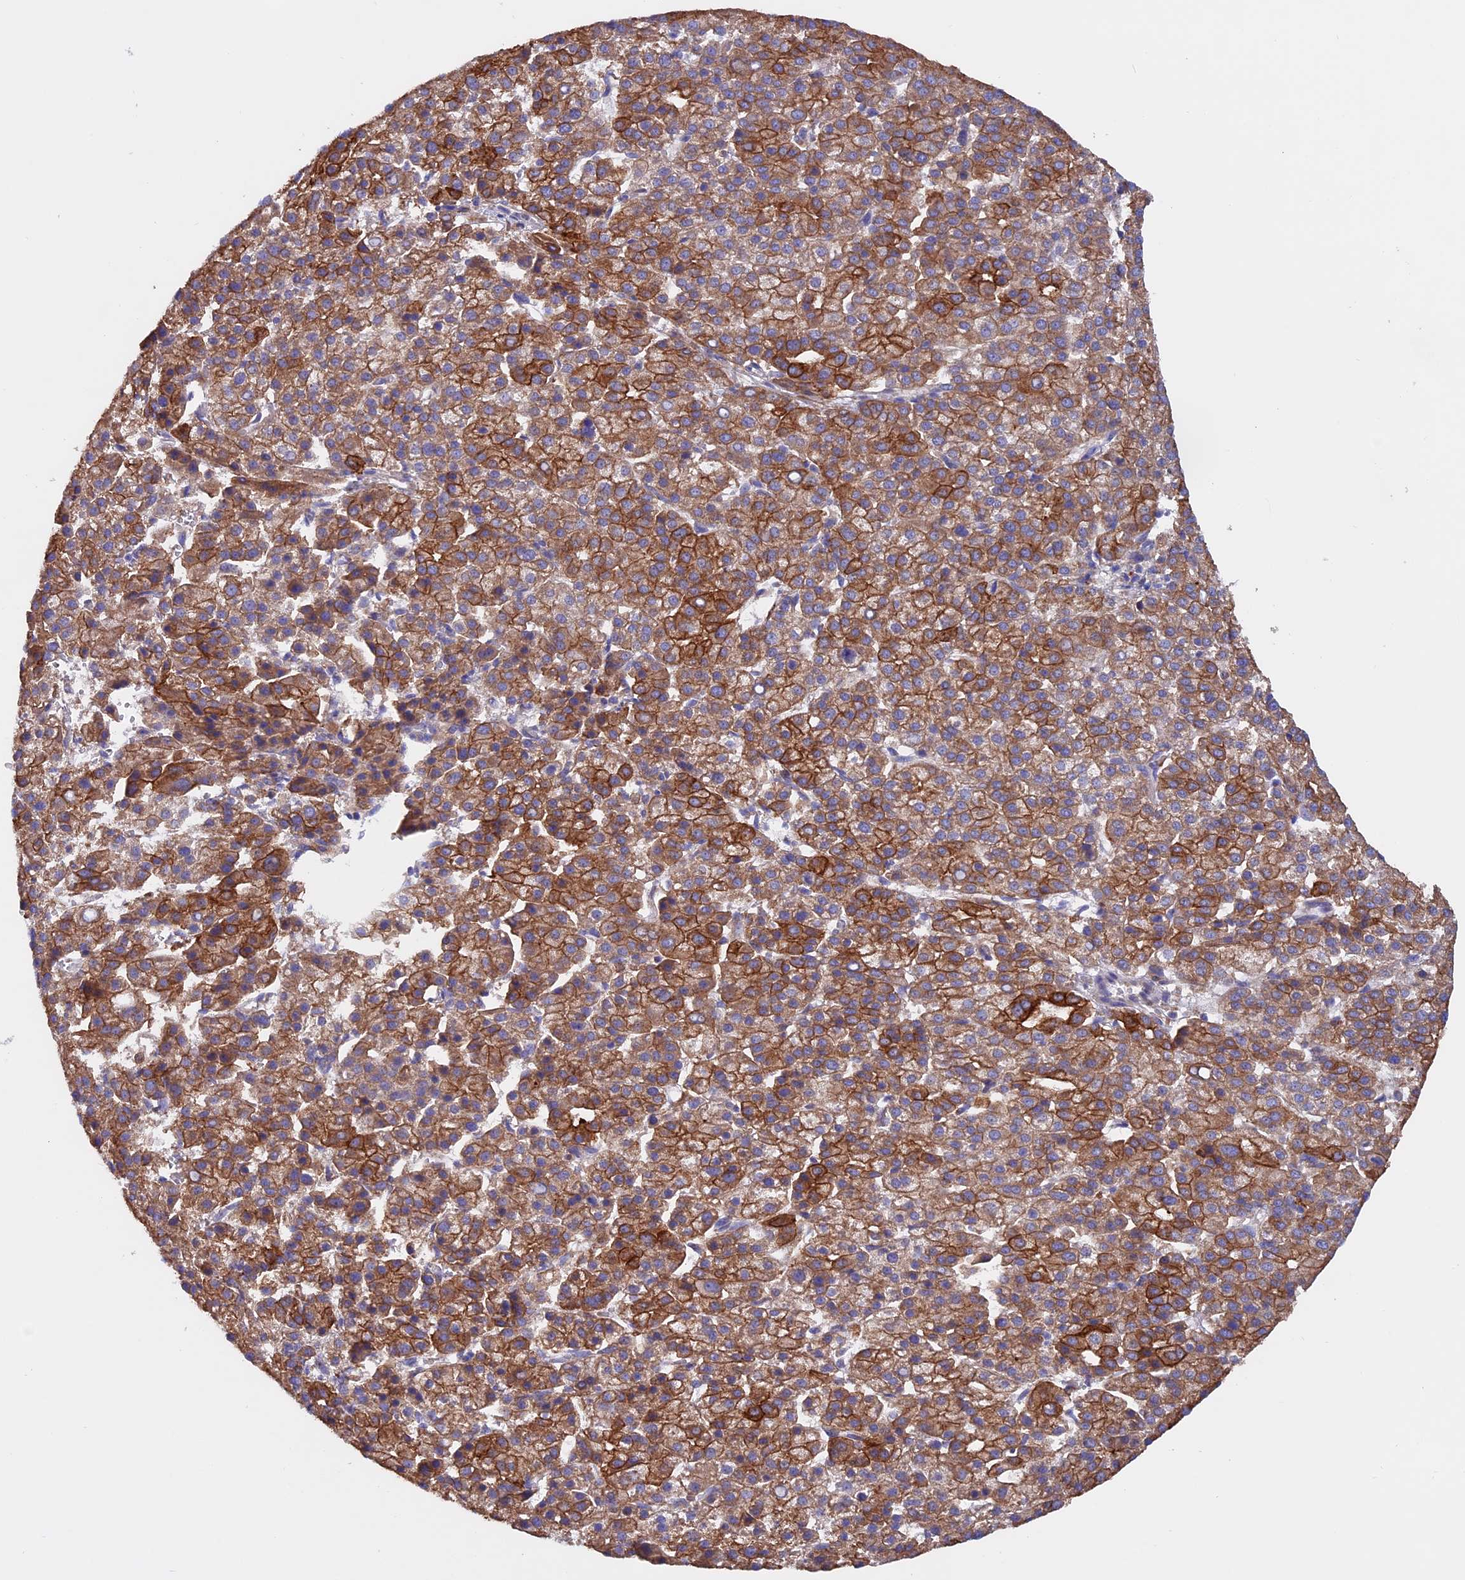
{"staining": {"intensity": "moderate", "quantity": ">75%", "location": "cytoplasmic/membranous"}, "tissue": "liver cancer", "cell_type": "Tumor cells", "image_type": "cancer", "snomed": [{"axis": "morphology", "description": "Carcinoma, Hepatocellular, NOS"}, {"axis": "topography", "description": "Liver"}], "caption": "A high-resolution image shows immunohistochemistry (IHC) staining of hepatocellular carcinoma (liver), which displays moderate cytoplasmic/membranous staining in approximately >75% of tumor cells.", "gene": "PTPN9", "patient": {"sex": "female", "age": 58}}